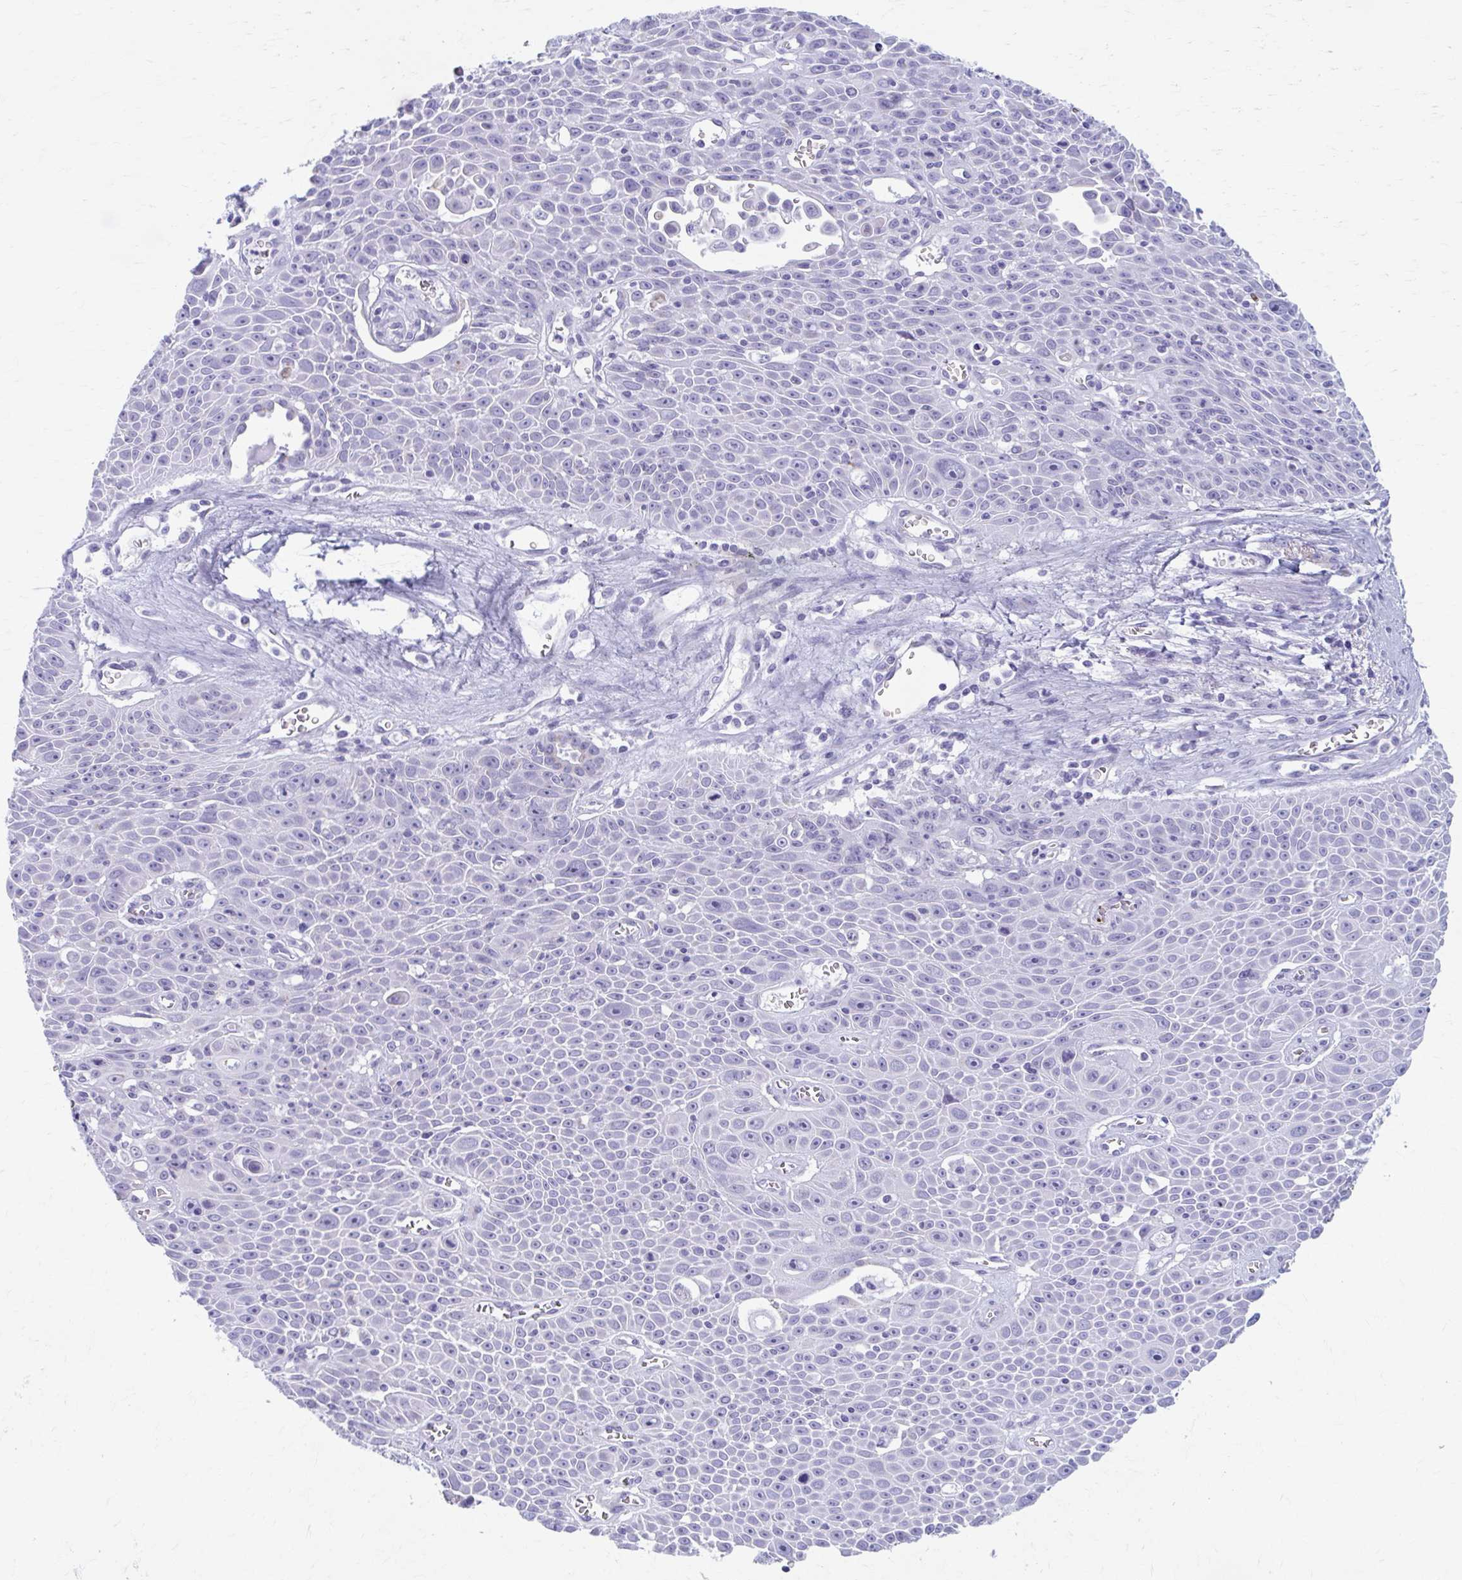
{"staining": {"intensity": "negative", "quantity": "none", "location": "none"}, "tissue": "lung cancer", "cell_type": "Tumor cells", "image_type": "cancer", "snomed": [{"axis": "morphology", "description": "Squamous cell carcinoma, NOS"}, {"axis": "morphology", "description": "Squamous cell carcinoma, metastatic, NOS"}, {"axis": "topography", "description": "Lymph node"}, {"axis": "topography", "description": "Lung"}], "caption": "Image shows no significant protein positivity in tumor cells of lung cancer.", "gene": "KCNE2", "patient": {"sex": "female", "age": 62}}